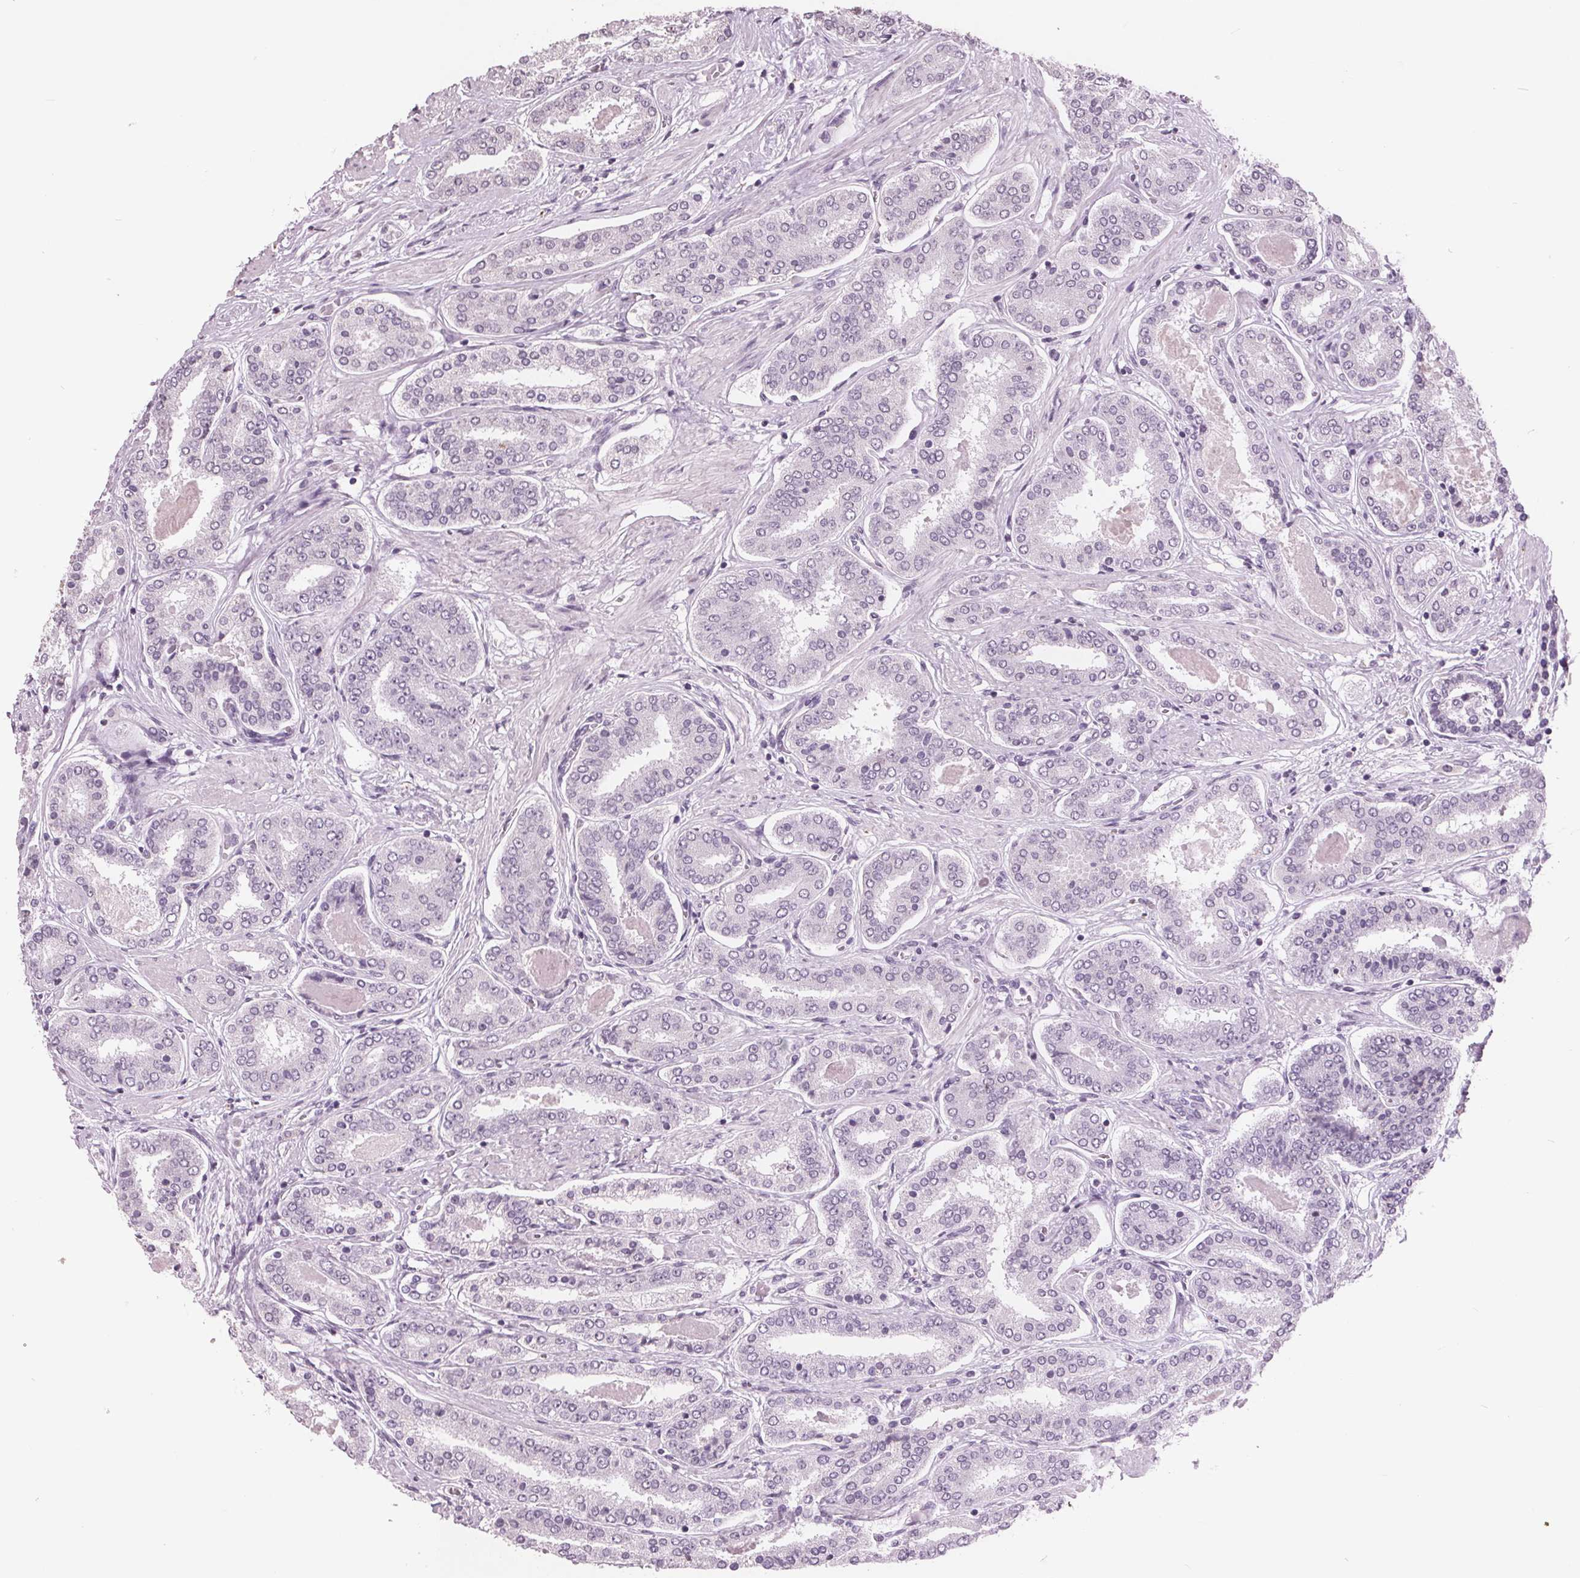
{"staining": {"intensity": "negative", "quantity": "none", "location": "none"}, "tissue": "prostate cancer", "cell_type": "Tumor cells", "image_type": "cancer", "snomed": [{"axis": "morphology", "description": "Adenocarcinoma, High grade"}, {"axis": "topography", "description": "Prostate"}], "caption": "An IHC image of prostate high-grade adenocarcinoma is shown. There is no staining in tumor cells of prostate high-grade adenocarcinoma.", "gene": "PTPN14", "patient": {"sex": "male", "age": 63}}